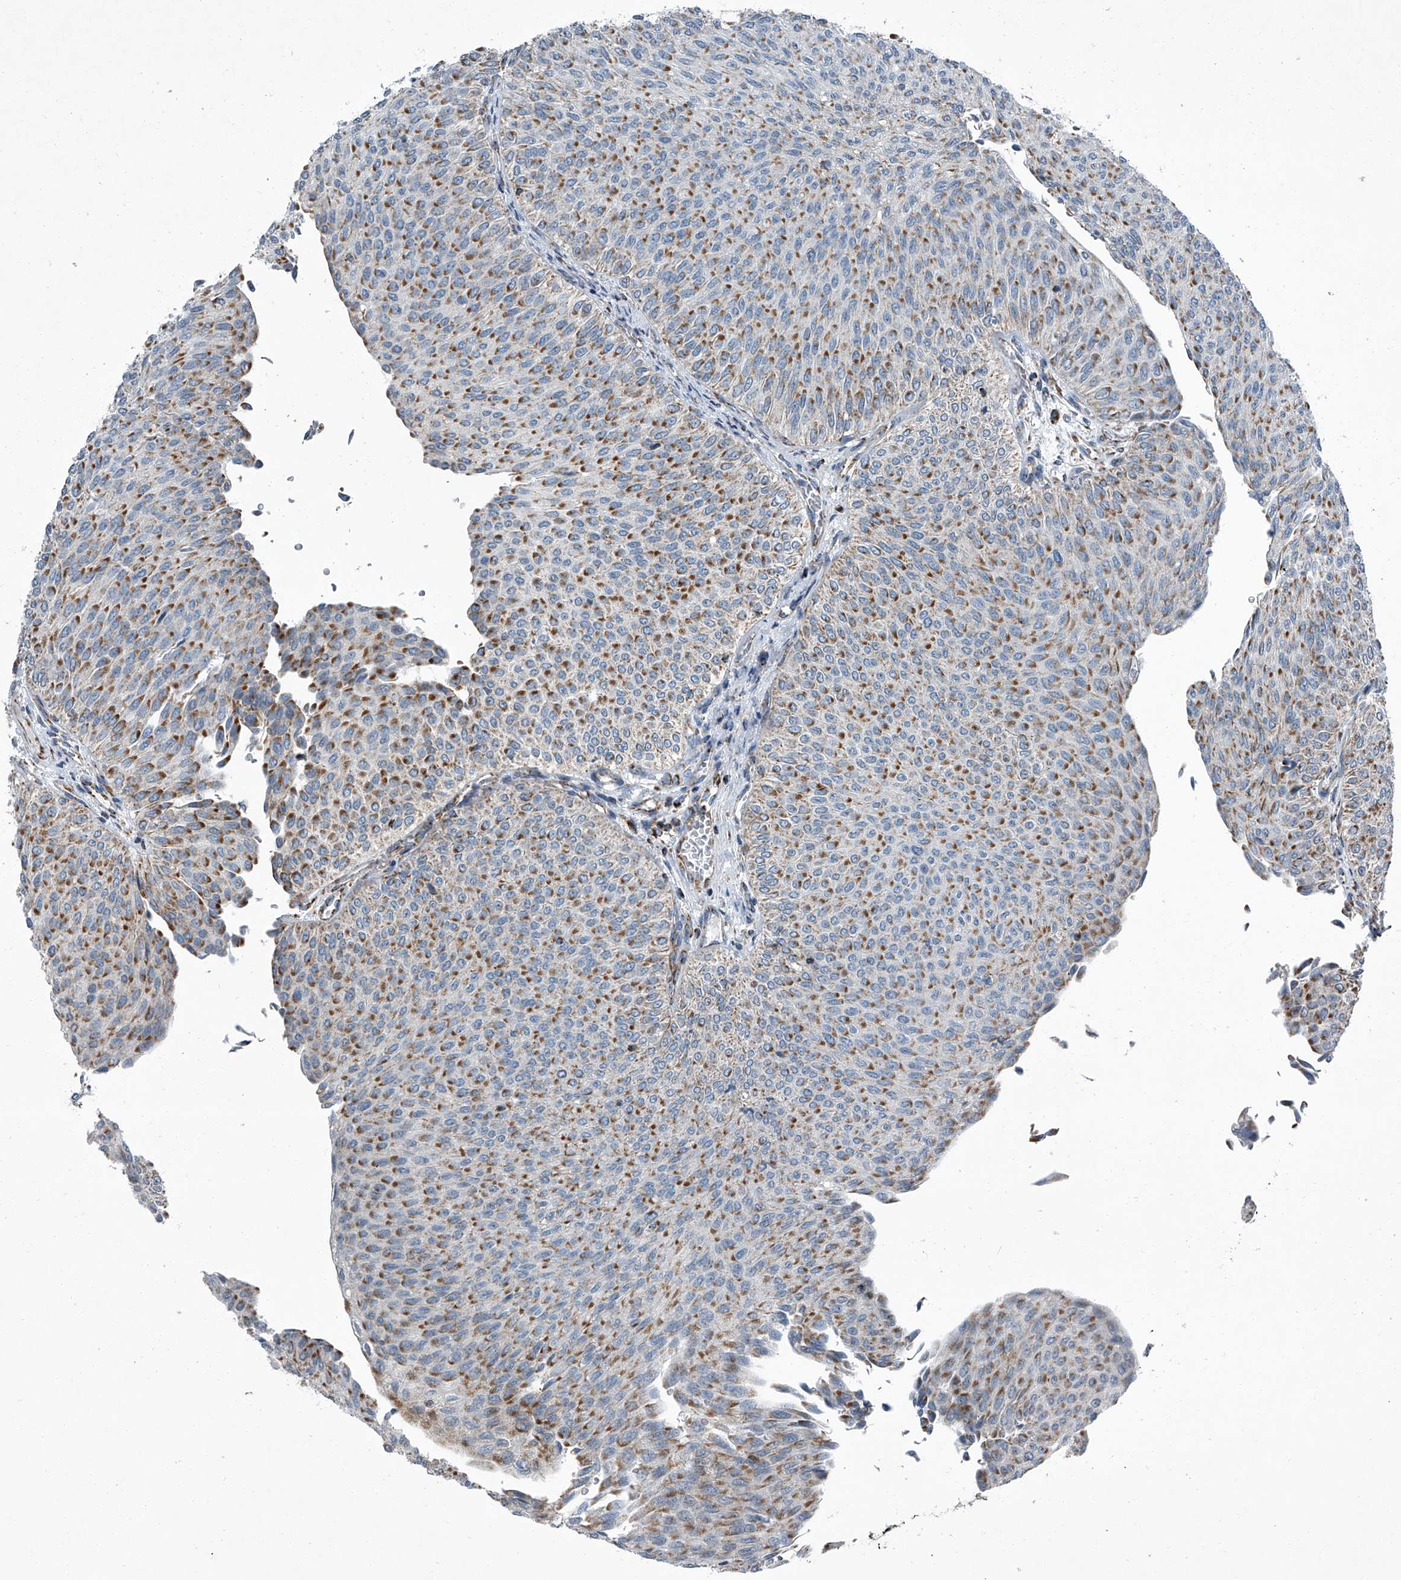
{"staining": {"intensity": "moderate", "quantity": "25%-75%", "location": "cytoplasmic/membranous"}, "tissue": "urothelial cancer", "cell_type": "Tumor cells", "image_type": "cancer", "snomed": [{"axis": "morphology", "description": "Urothelial carcinoma, Low grade"}, {"axis": "topography", "description": "Urinary bladder"}], "caption": "Human low-grade urothelial carcinoma stained with a brown dye exhibits moderate cytoplasmic/membranous positive staining in approximately 25%-75% of tumor cells.", "gene": "CHRNA7", "patient": {"sex": "male", "age": 78}}